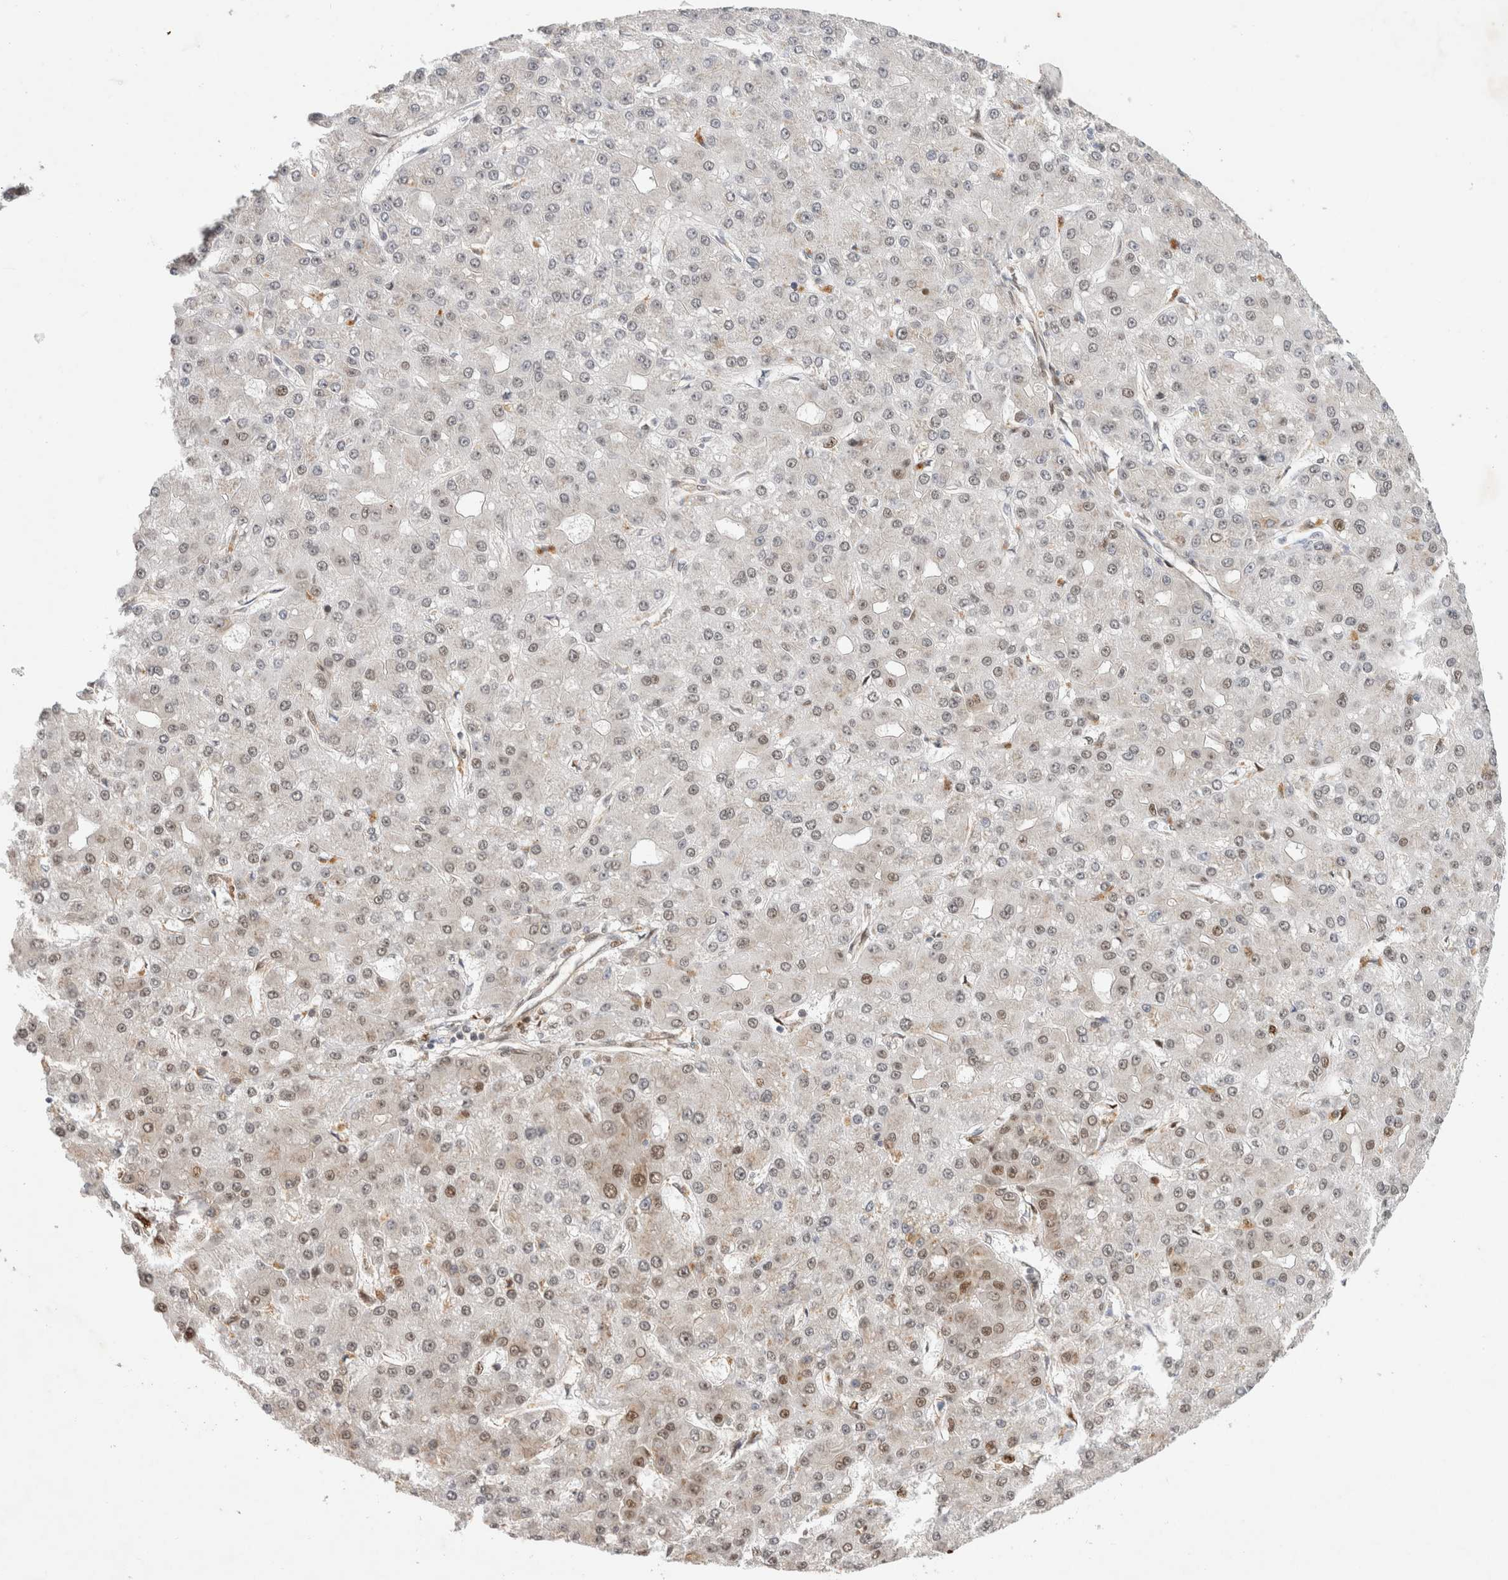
{"staining": {"intensity": "moderate", "quantity": "25%-75%", "location": "nuclear"}, "tissue": "liver cancer", "cell_type": "Tumor cells", "image_type": "cancer", "snomed": [{"axis": "morphology", "description": "Carcinoma, Hepatocellular, NOS"}, {"axis": "topography", "description": "Liver"}], "caption": "Immunohistochemistry histopathology image of neoplastic tissue: liver hepatocellular carcinoma stained using immunohistochemistry (IHC) displays medium levels of moderate protein expression localized specifically in the nuclear of tumor cells, appearing as a nuclear brown color.", "gene": "TCF4", "patient": {"sex": "male", "age": 67}}